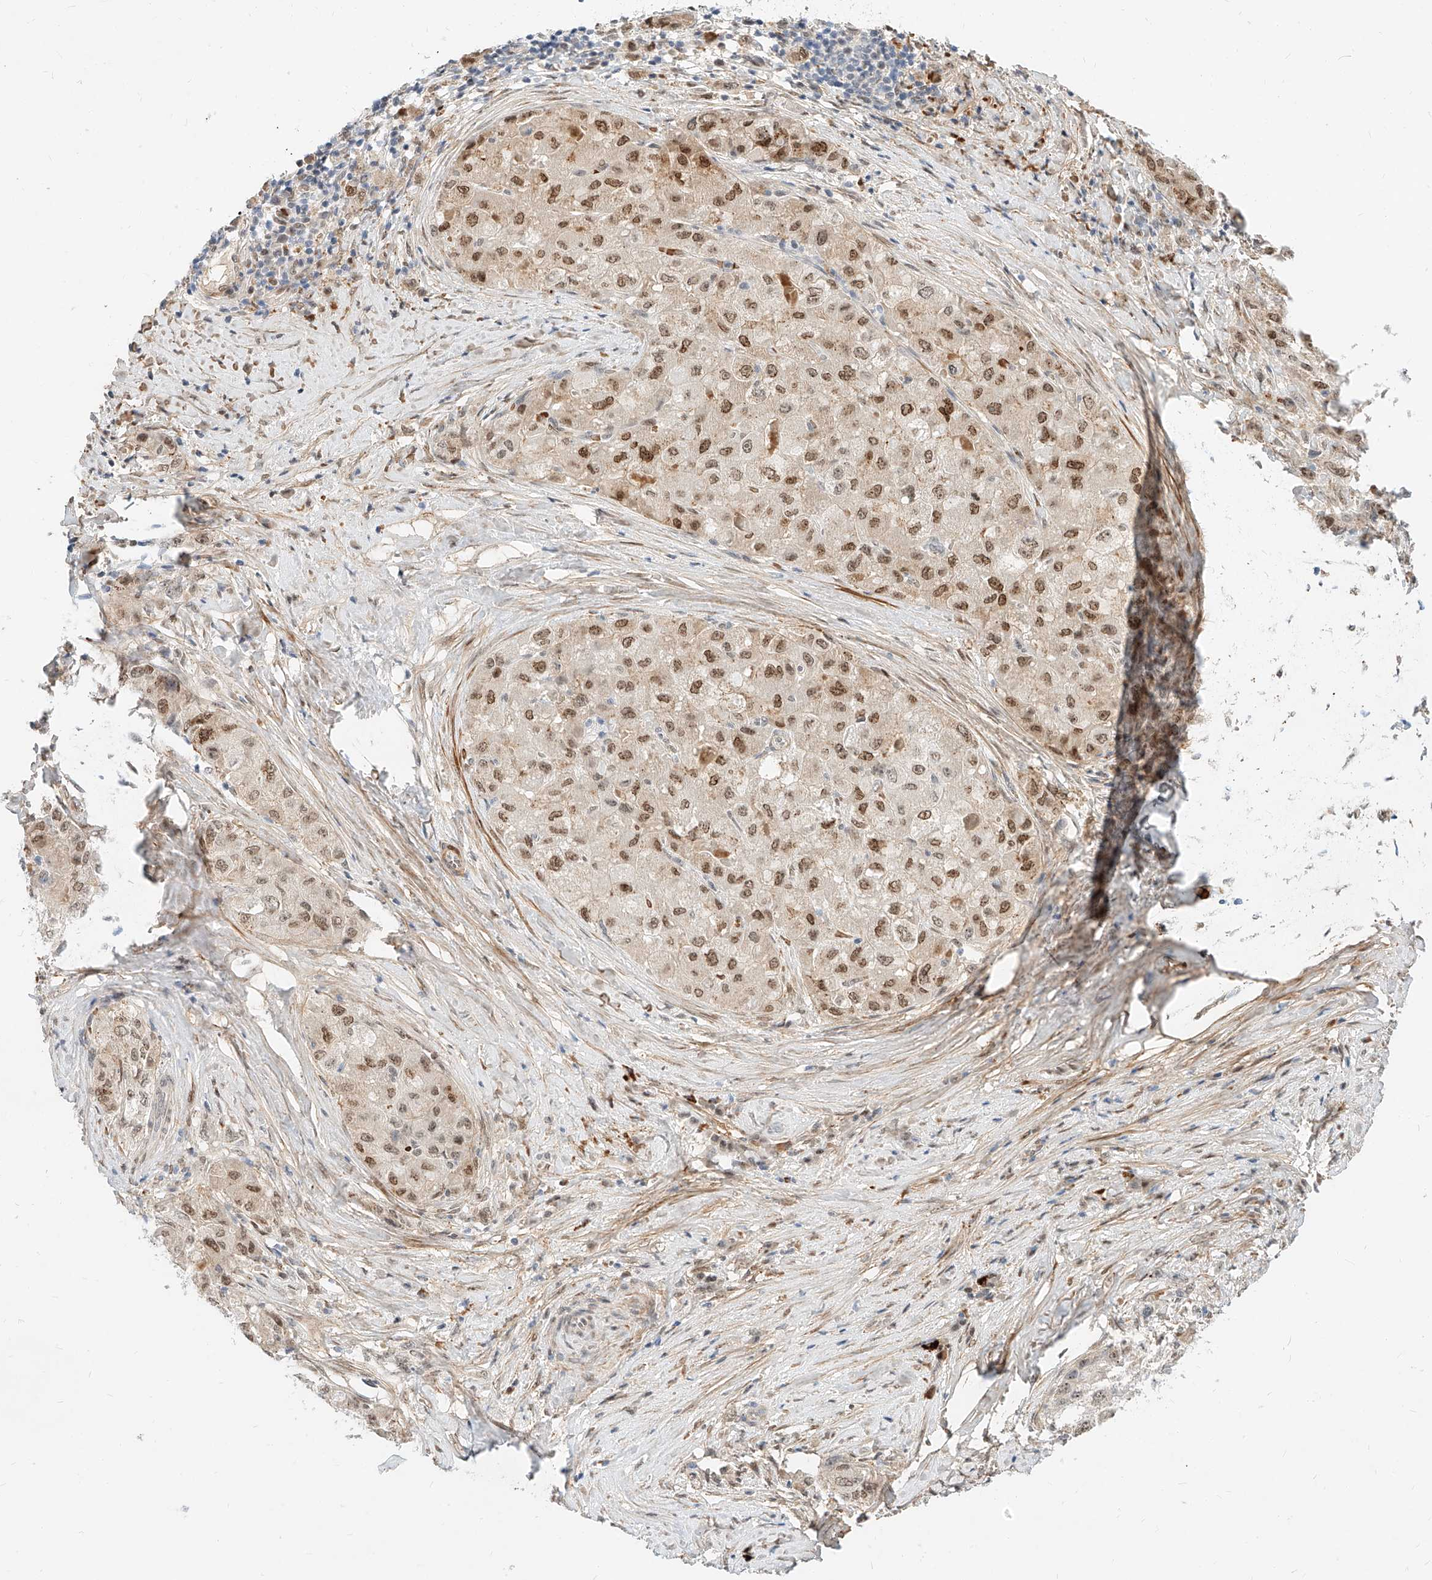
{"staining": {"intensity": "moderate", "quantity": ">75%", "location": "nuclear"}, "tissue": "liver cancer", "cell_type": "Tumor cells", "image_type": "cancer", "snomed": [{"axis": "morphology", "description": "Carcinoma, Hepatocellular, NOS"}, {"axis": "topography", "description": "Liver"}], "caption": "Immunohistochemical staining of liver cancer exhibits medium levels of moderate nuclear expression in about >75% of tumor cells.", "gene": "CBX8", "patient": {"sex": "male", "age": 80}}